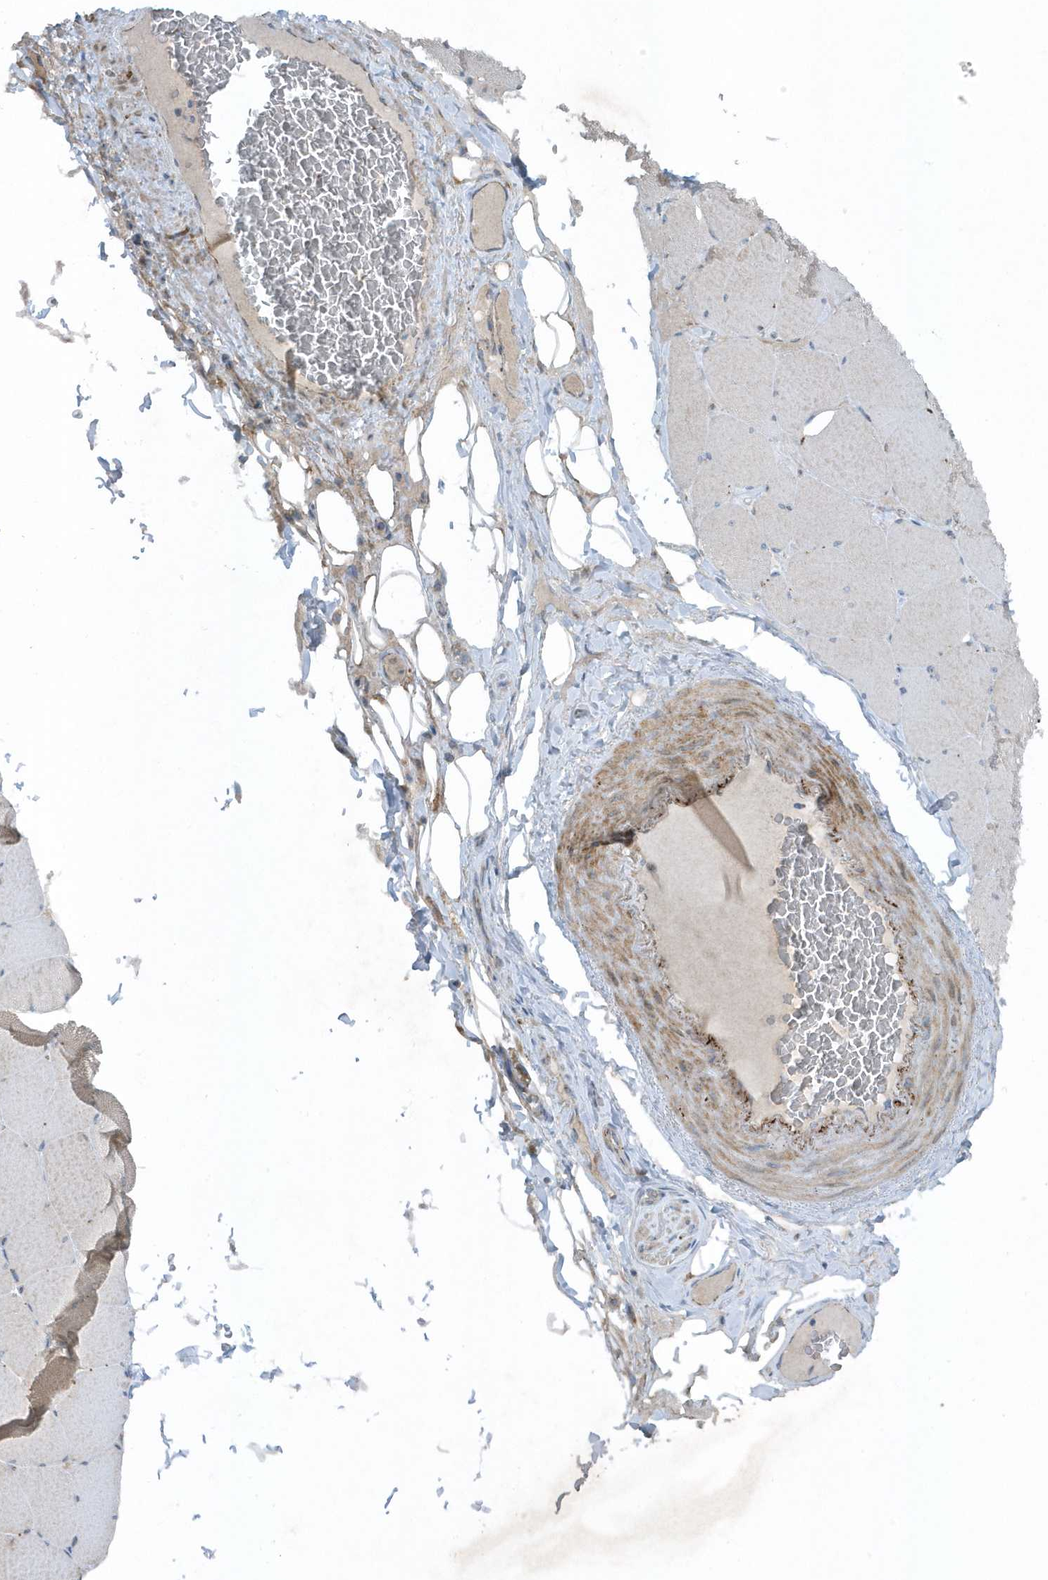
{"staining": {"intensity": "weak", "quantity": "<25%", "location": "cytoplasmic/membranous"}, "tissue": "skeletal muscle", "cell_type": "Myocytes", "image_type": "normal", "snomed": [{"axis": "morphology", "description": "Normal tissue, NOS"}, {"axis": "topography", "description": "Skeletal muscle"}, {"axis": "topography", "description": "Head-Neck"}], "caption": "DAB immunohistochemical staining of normal human skeletal muscle shows no significant expression in myocytes. (DAB IHC, high magnification).", "gene": "SLC38A2", "patient": {"sex": "male", "age": 66}}